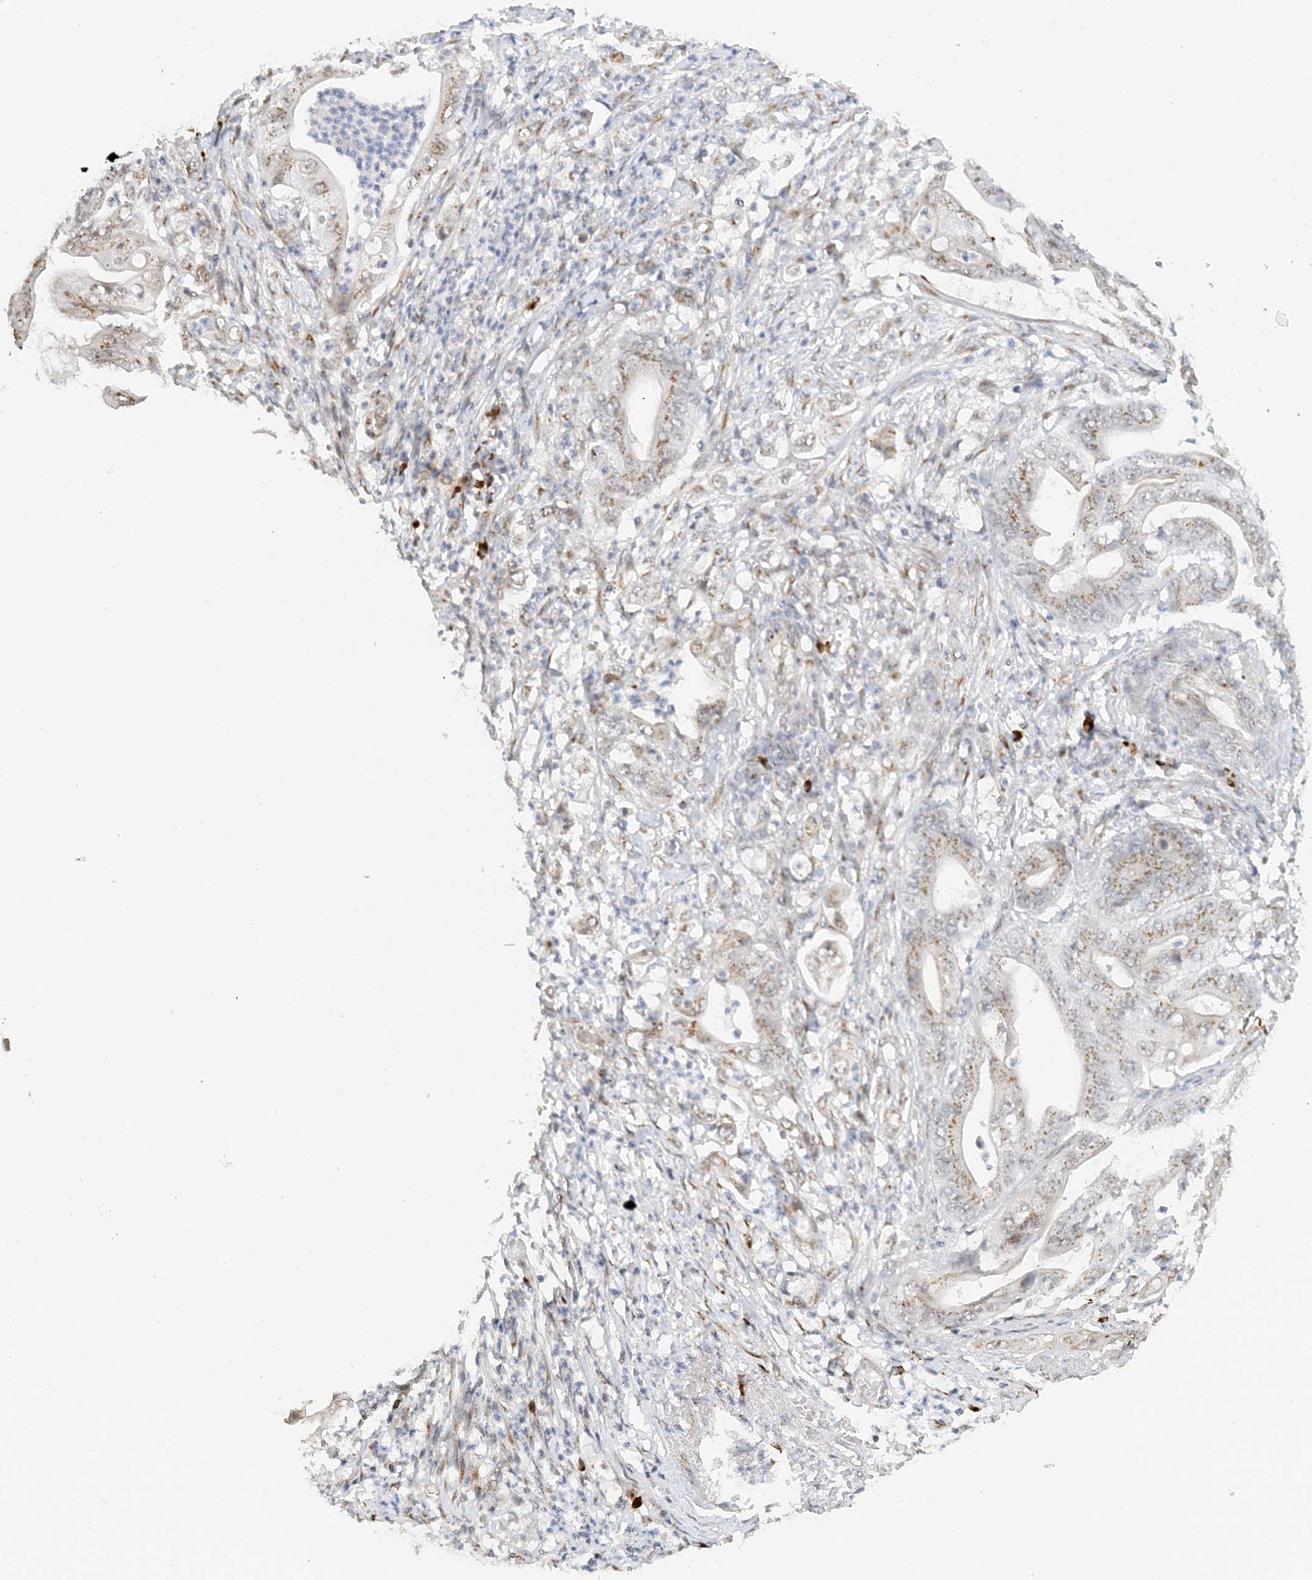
{"staining": {"intensity": "moderate", "quantity": ">75%", "location": "cytoplasmic/membranous"}, "tissue": "stomach cancer", "cell_type": "Tumor cells", "image_type": "cancer", "snomed": [{"axis": "morphology", "description": "Adenocarcinoma, NOS"}, {"axis": "topography", "description": "Stomach"}], "caption": "IHC micrograph of neoplastic tissue: human stomach cancer stained using immunohistochemistry (IHC) reveals medium levels of moderate protein expression localized specifically in the cytoplasmic/membranous of tumor cells, appearing as a cytoplasmic/membranous brown color.", "gene": "ZCCHC4", "patient": {"sex": "female", "age": 73}}